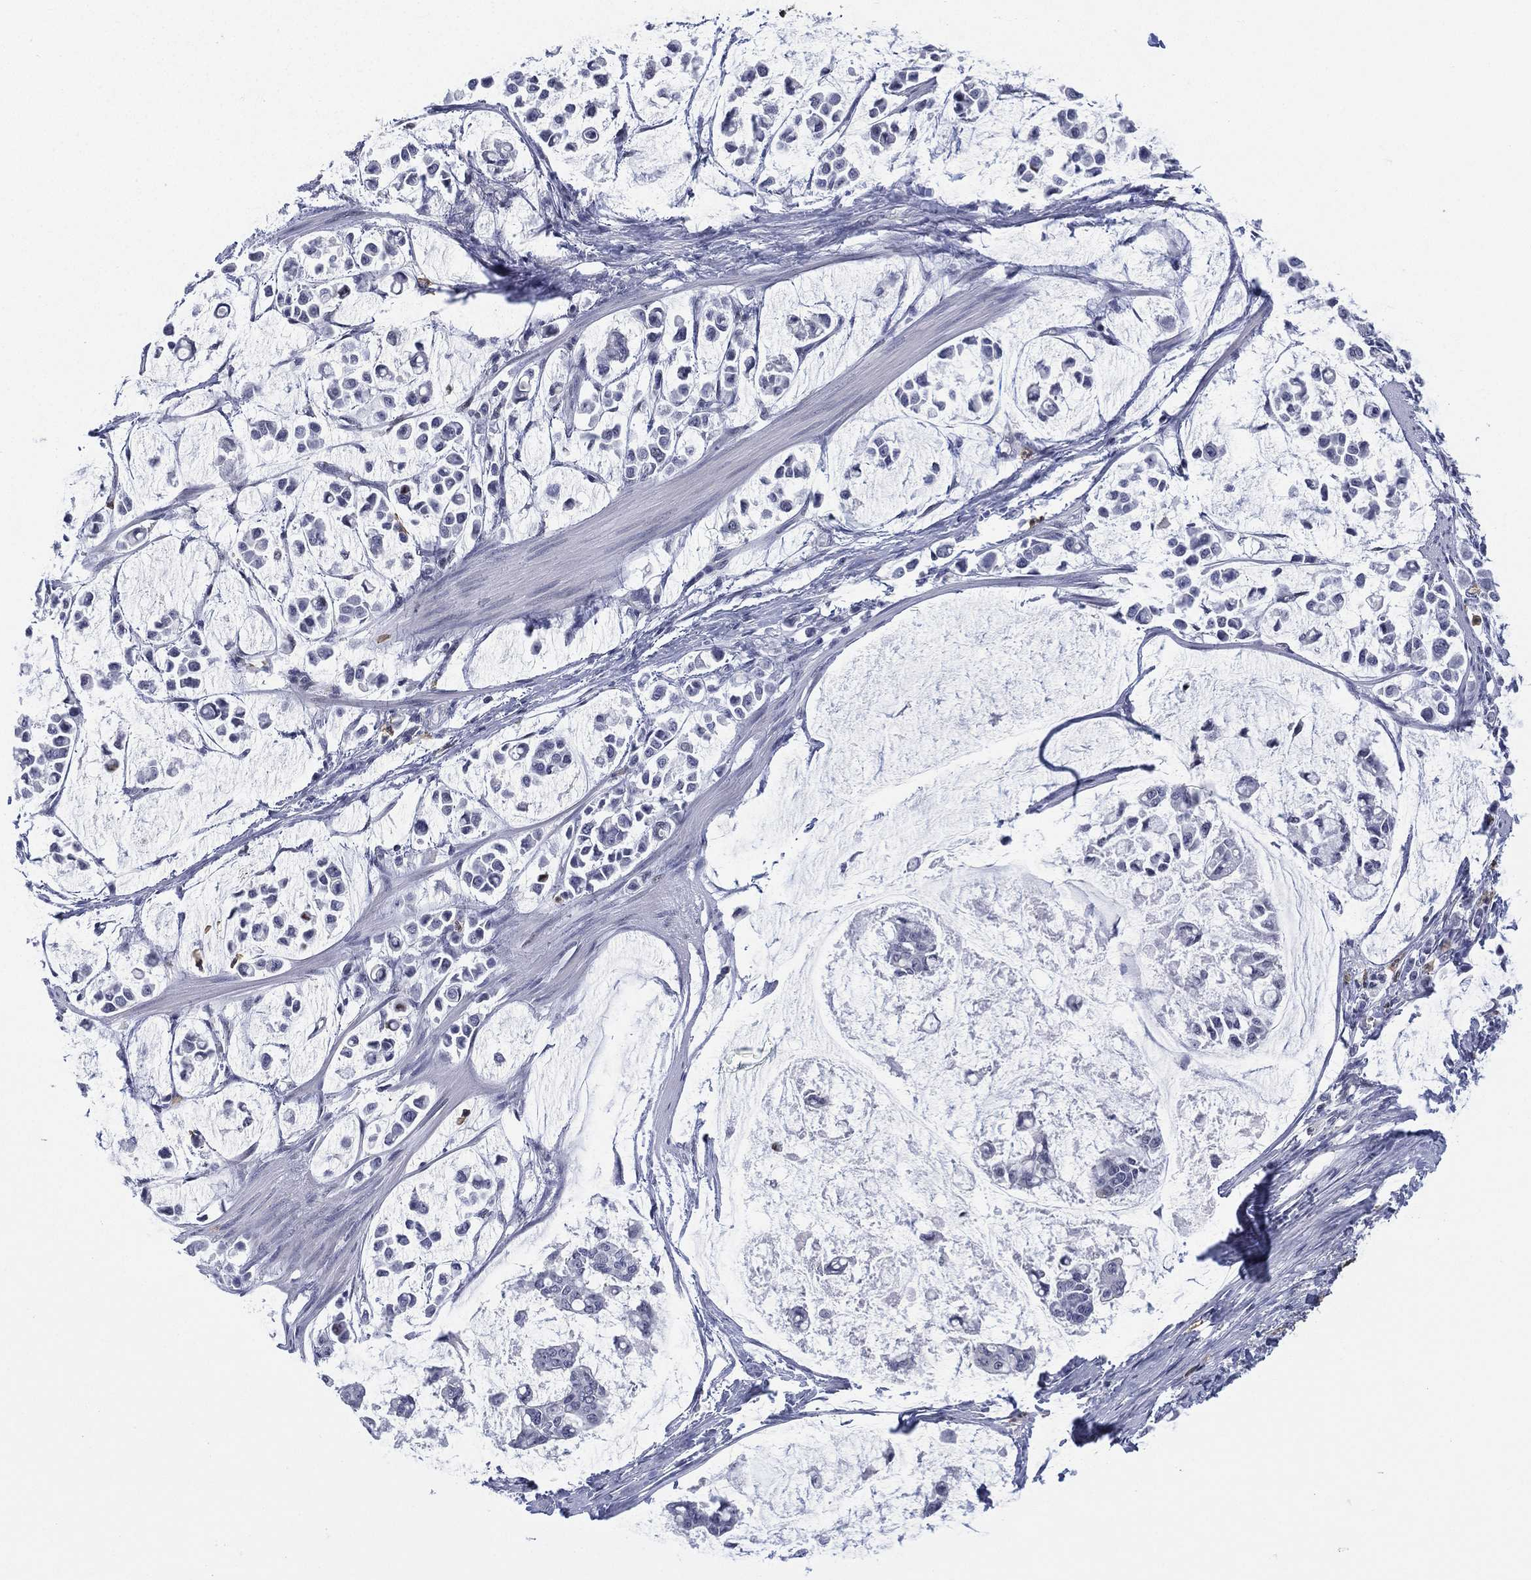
{"staining": {"intensity": "negative", "quantity": "none", "location": "none"}, "tissue": "stomach cancer", "cell_type": "Tumor cells", "image_type": "cancer", "snomed": [{"axis": "morphology", "description": "Adenocarcinoma, NOS"}, {"axis": "topography", "description": "Stomach"}], "caption": "This is a image of immunohistochemistry (IHC) staining of adenocarcinoma (stomach), which shows no staining in tumor cells.", "gene": "ZNF711", "patient": {"sex": "male", "age": 82}}